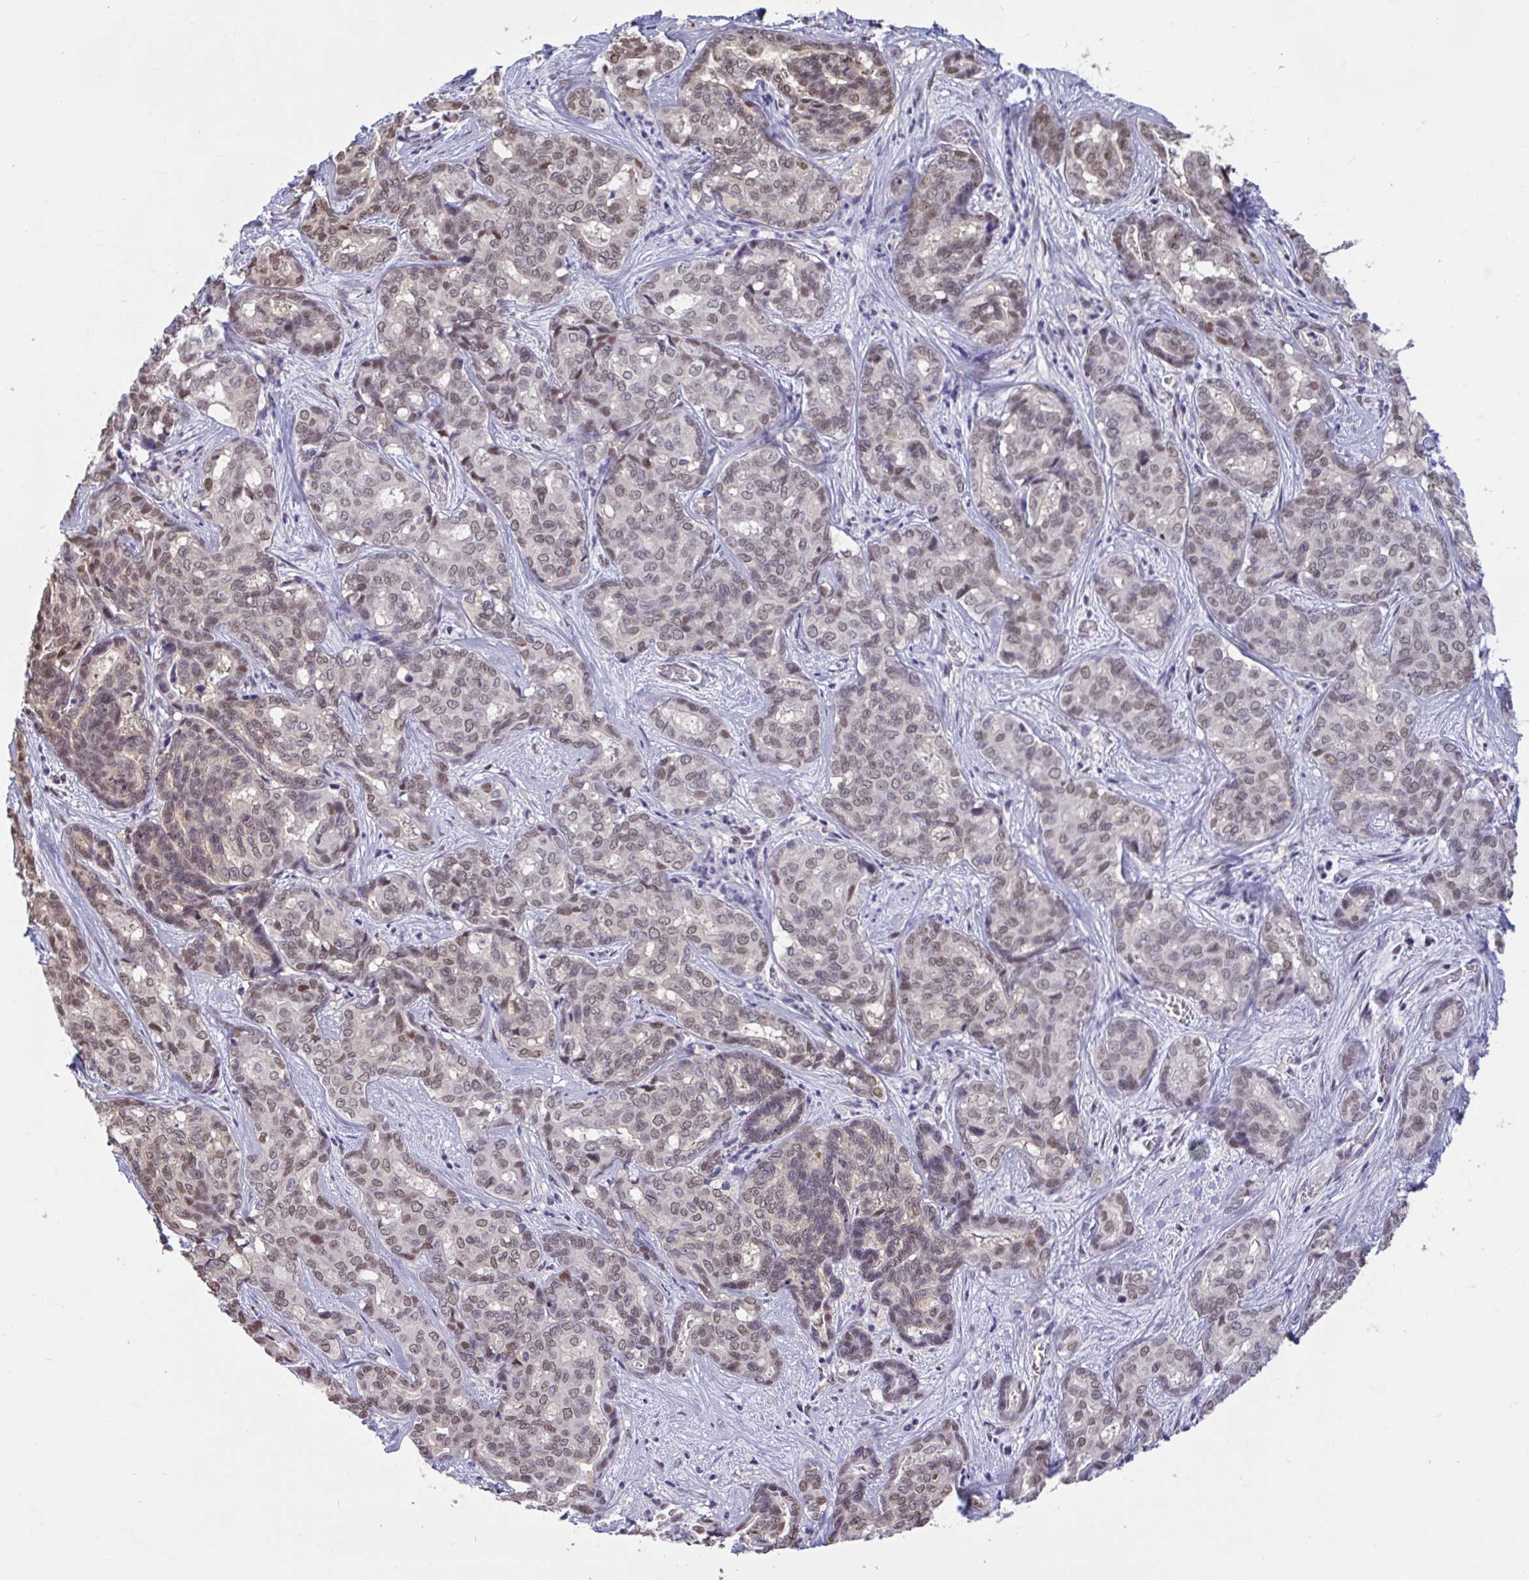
{"staining": {"intensity": "weak", "quantity": "25%-75%", "location": "nuclear"}, "tissue": "liver cancer", "cell_type": "Tumor cells", "image_type": "cancer", "snomed": [{"axis": "morphology", "description": "Cholangiocarcinoma"}, {"axis": "topography", "description": "Liver"}], "caption": "Immunohistochemical staining of liver cholangiocarcinoma displays low levels of weak nuclear positivity in about 25%-75% of tumor cells.", "gene": "RBL1", "patient": {"sex": "female", "age": 64}}